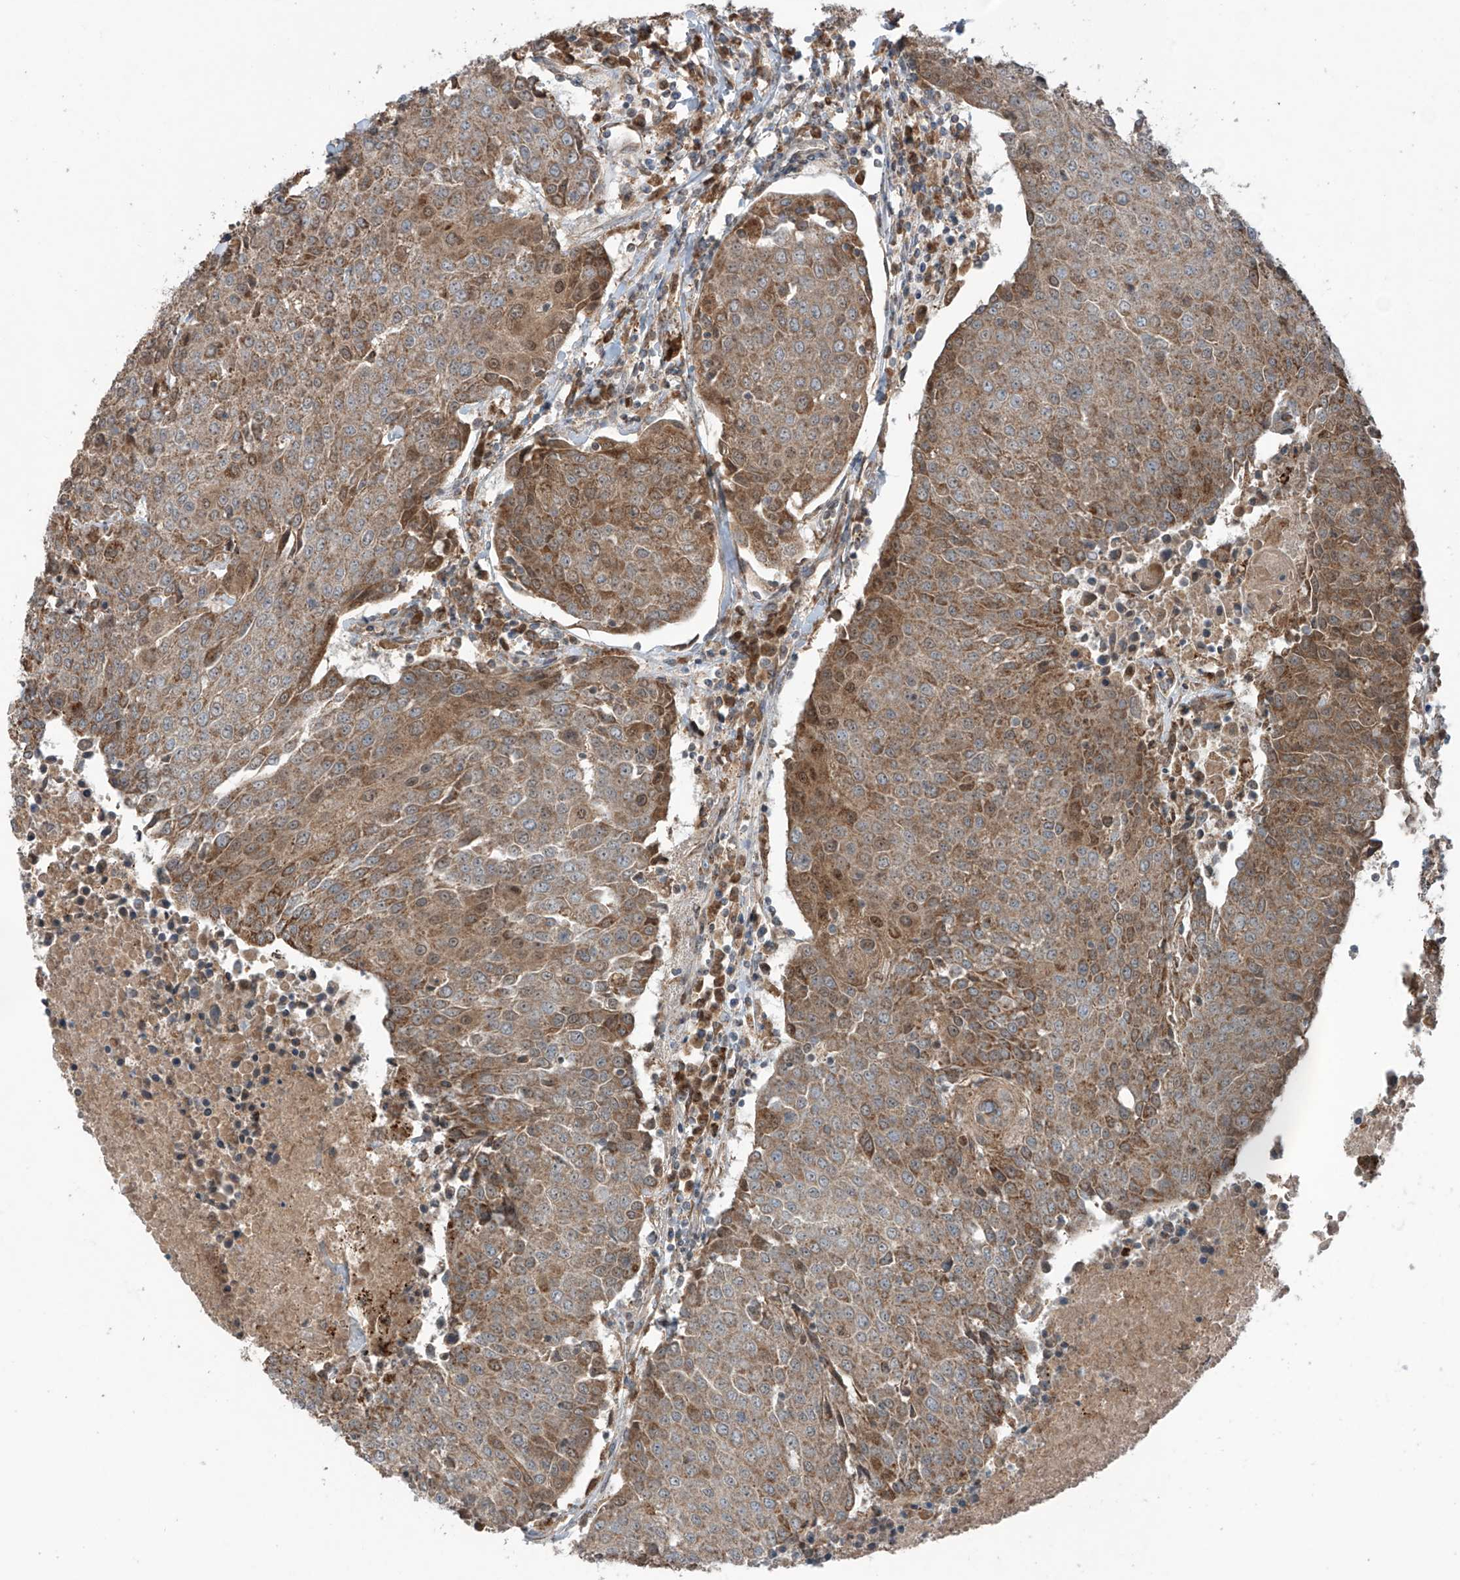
{"staining": {"intensity": "moderate", "quantity": ">75%", "location": "cytoplasmic/membranous"}, "tissue": "urothelial cancer", "cell_type": "Tumor cells", "image_type": "cancer", "snomed": [{"axis": "morphology", "description": "Urothelial carcinoma, High grade"}, {"axis": "topography", "description": "Urinary bladder"}], "caption": "Tumor cells display moderate cytoplasmic/membranous expression in approximately >75% of cells in urothelial carcinoma (high-grade).", "gene": "SAMD3", "patient": {"sex": "female", "age": 85}}